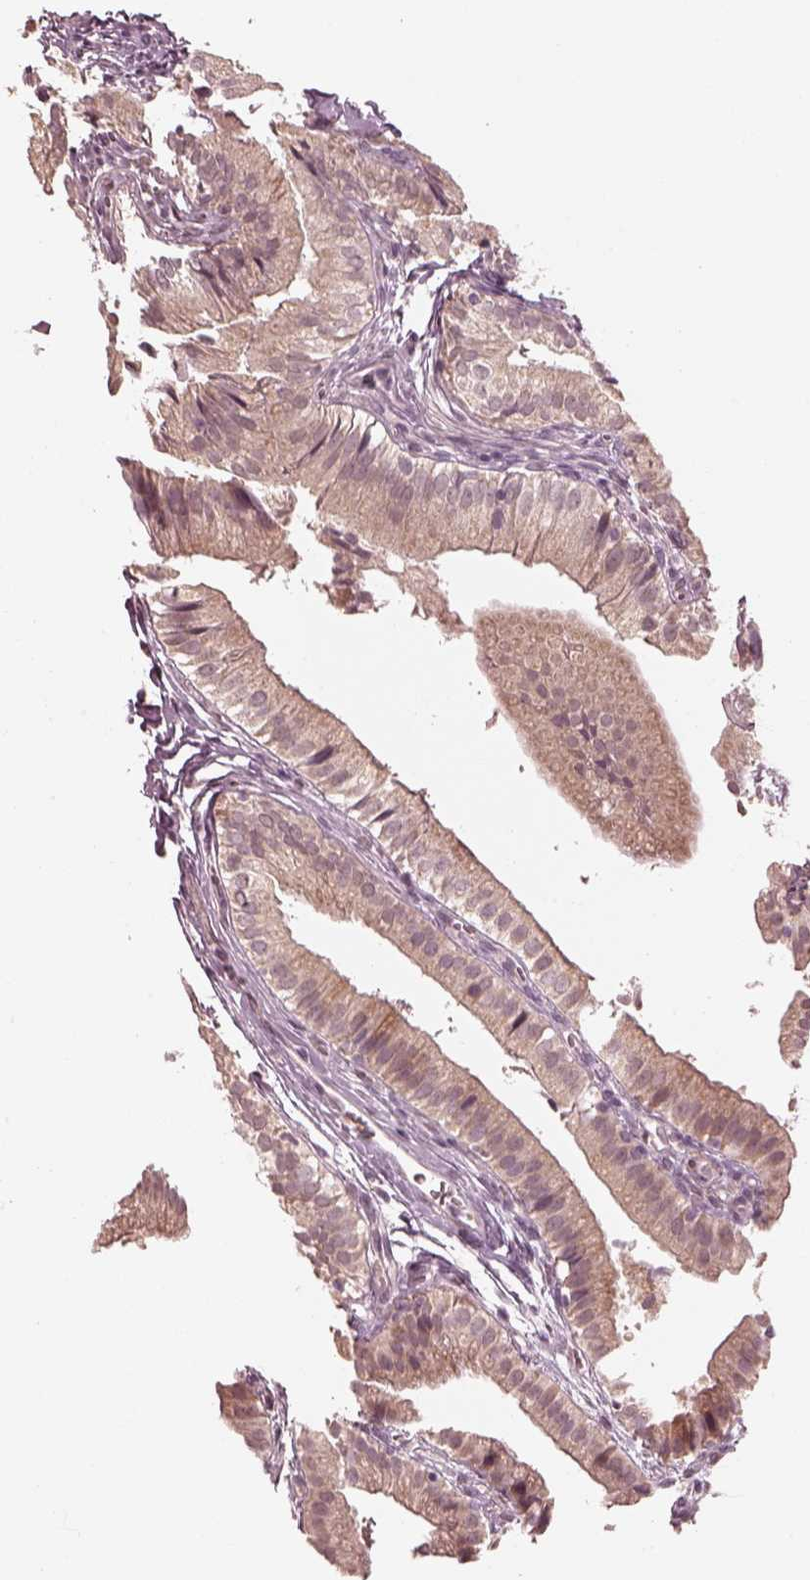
{"staining": {"intensity": "weak", "quantity": "25%-75%", "location": "cytoplasmic/membranous"}, "tissue": "gallbladder", "cell_type": "Glandular cells", "image_type": "normal", "snomed": [{"axis": "morphology", "description": "Normal tissue, NOS"}, {"axis": "topography", "description": "Gallbladder"}], "caption": "This image displays IHC staining of unremarkable human gallbladder, with low weak cytoplasmic/membranous positivity in approximately 25%-75% of glandular cells.", "gene": "IQCB1", "patient": {"sex": "female", "age": 47}}